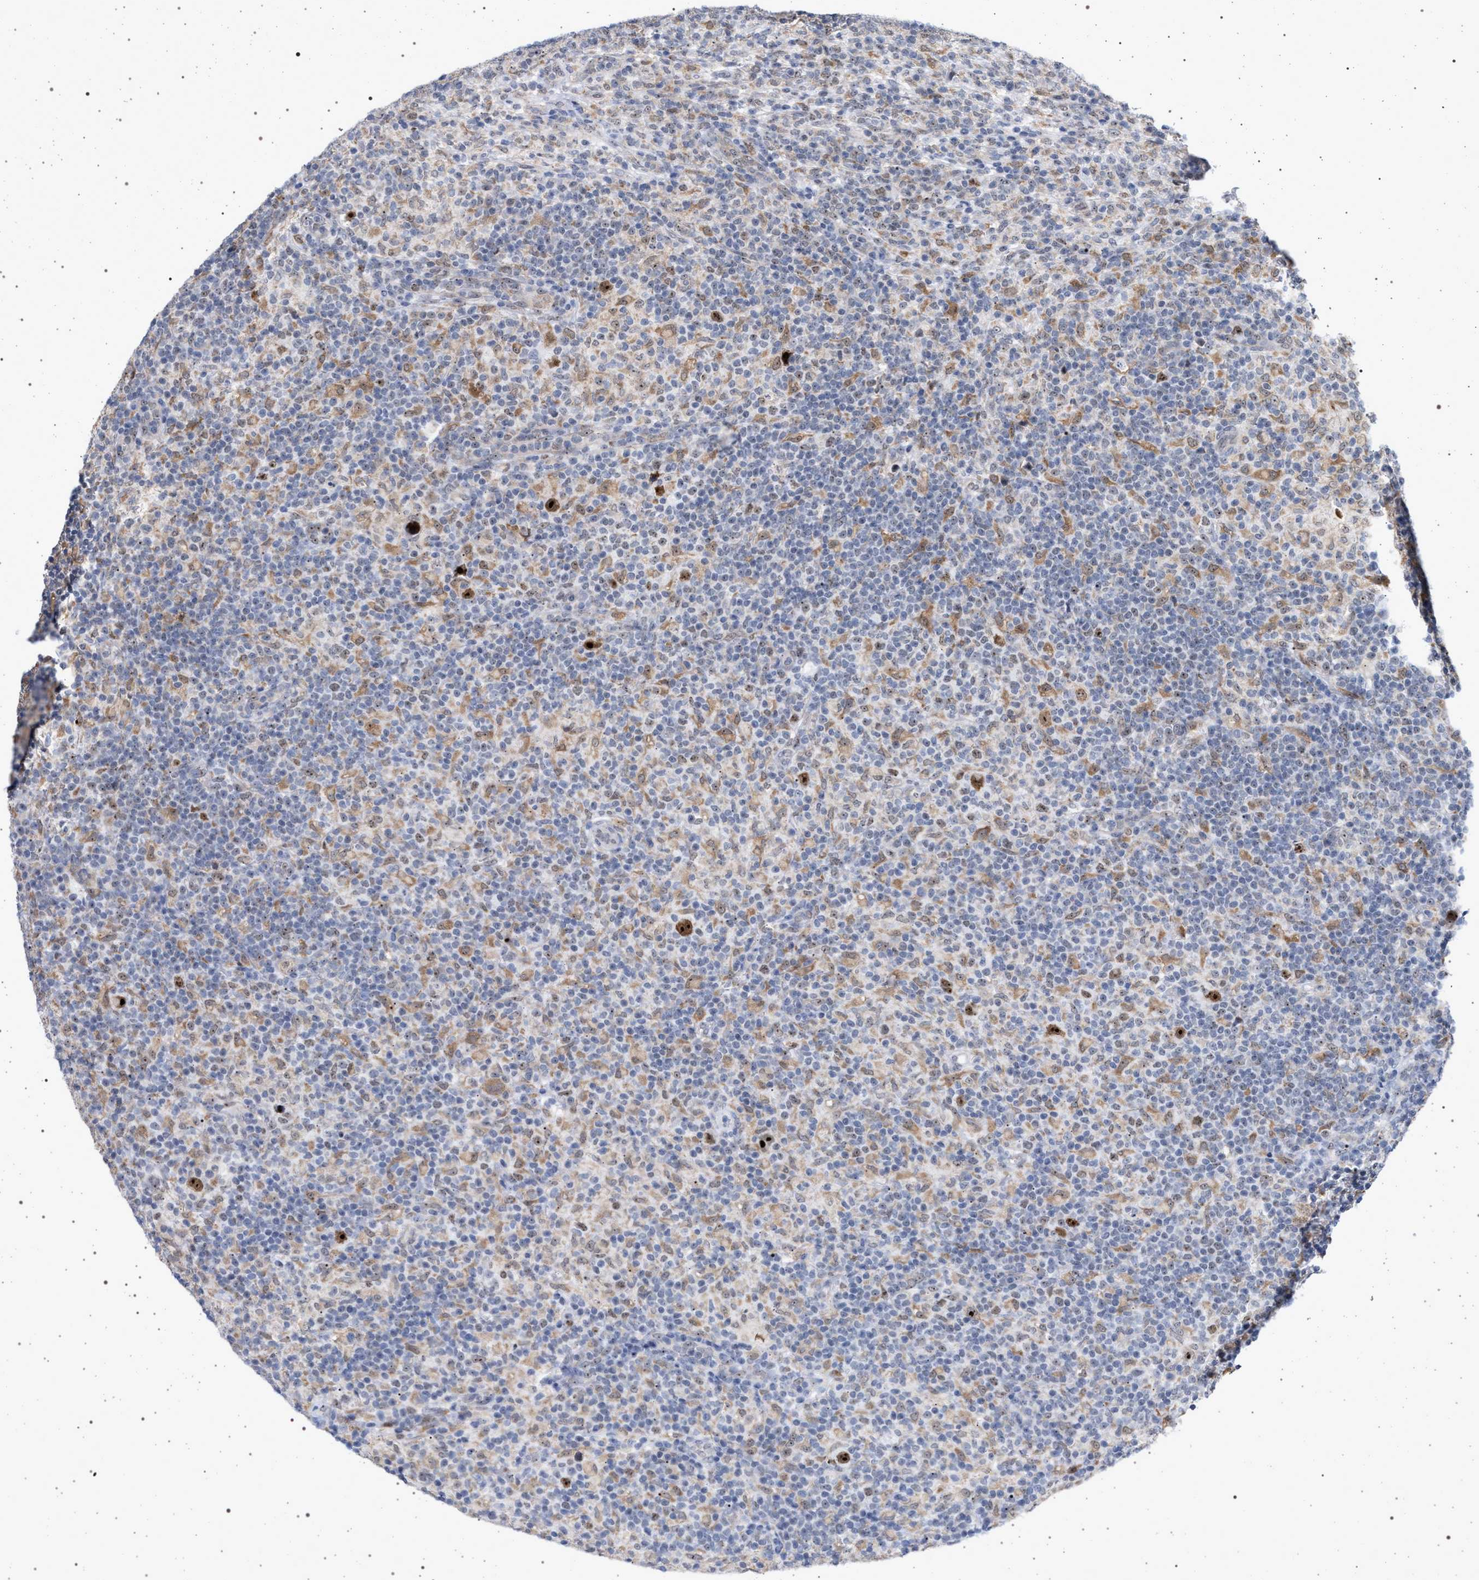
{"staining": {"intensity": "strong", "quantity": ">75%", "location": "nuclear"}, "tissue": "lymphoma", "cell_type": "Tumor cells", "image_type": "cancer", "snomed": [{"axis": "morphology", "description": "Hodgkin's disease, NOS"}, {"axis": "topography", "description": "Lymph node"}], "caption": "This histopathology image exhibits immunohistochemistry (IHC) staining of human lymphoma, with high strong nuclear staining in about >75% of tumor cells.", "gene": "ELAC2", "patient": {"sex": "male", "age": 70}}